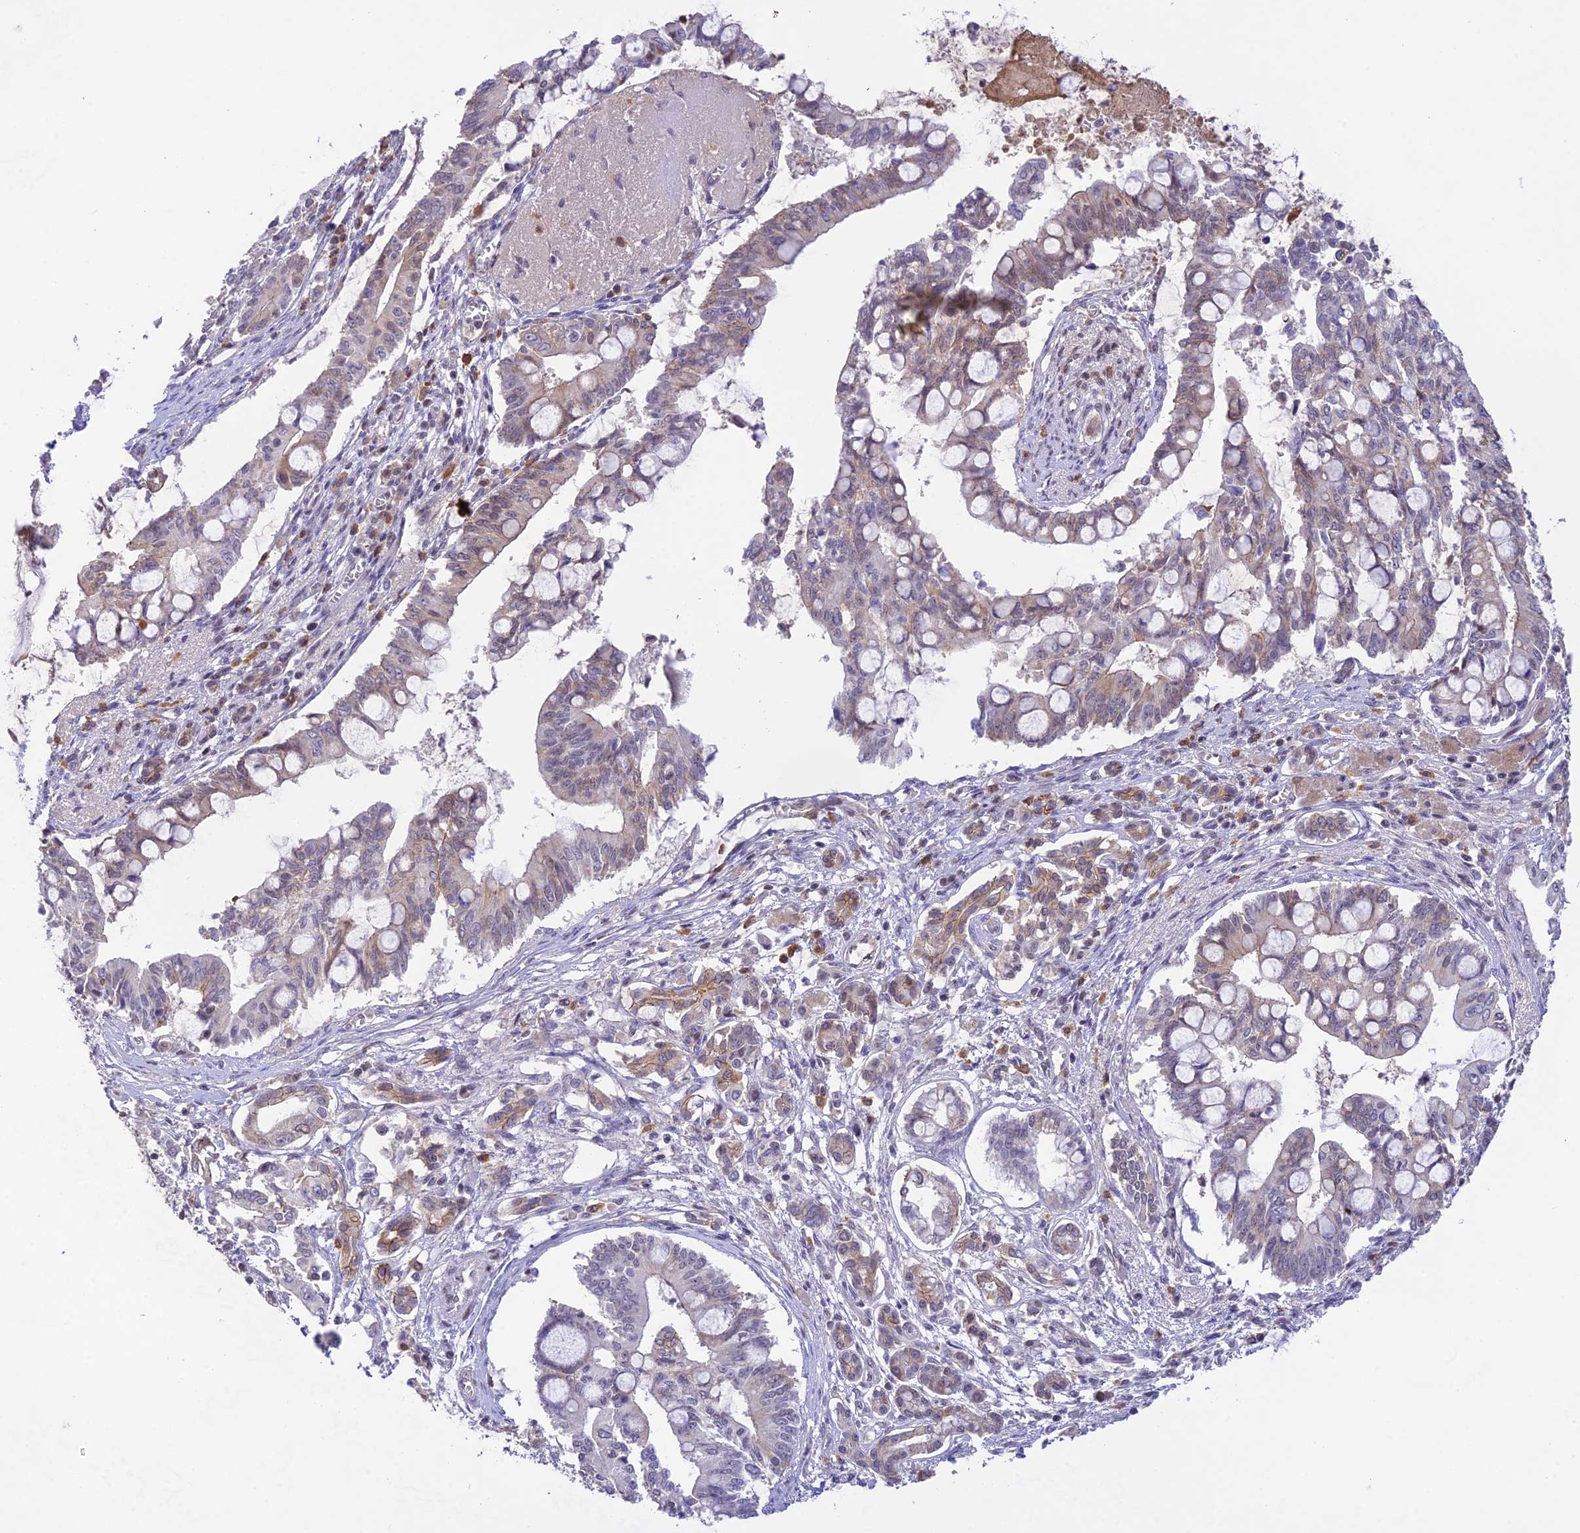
{"staining": {"intensity": "negative", "quantity": "none", "location": "none"}, "tissue": "pancreatic cancer", "cell_type": "Tumor cells", "image_type": "cancer", "snomed": [{"axis": "morphology", "description": "Adenocarcinoma, NOS"}, {"axis": "topography", "description": "Pancreas"}], "caption": "Image shows no significant protein staining in tumor cells of pancreatic cancer. (DAB immunohistochemistry, high magnification).", "gene": "THAP11", "patient": {"sex": "male", "age": 68}}